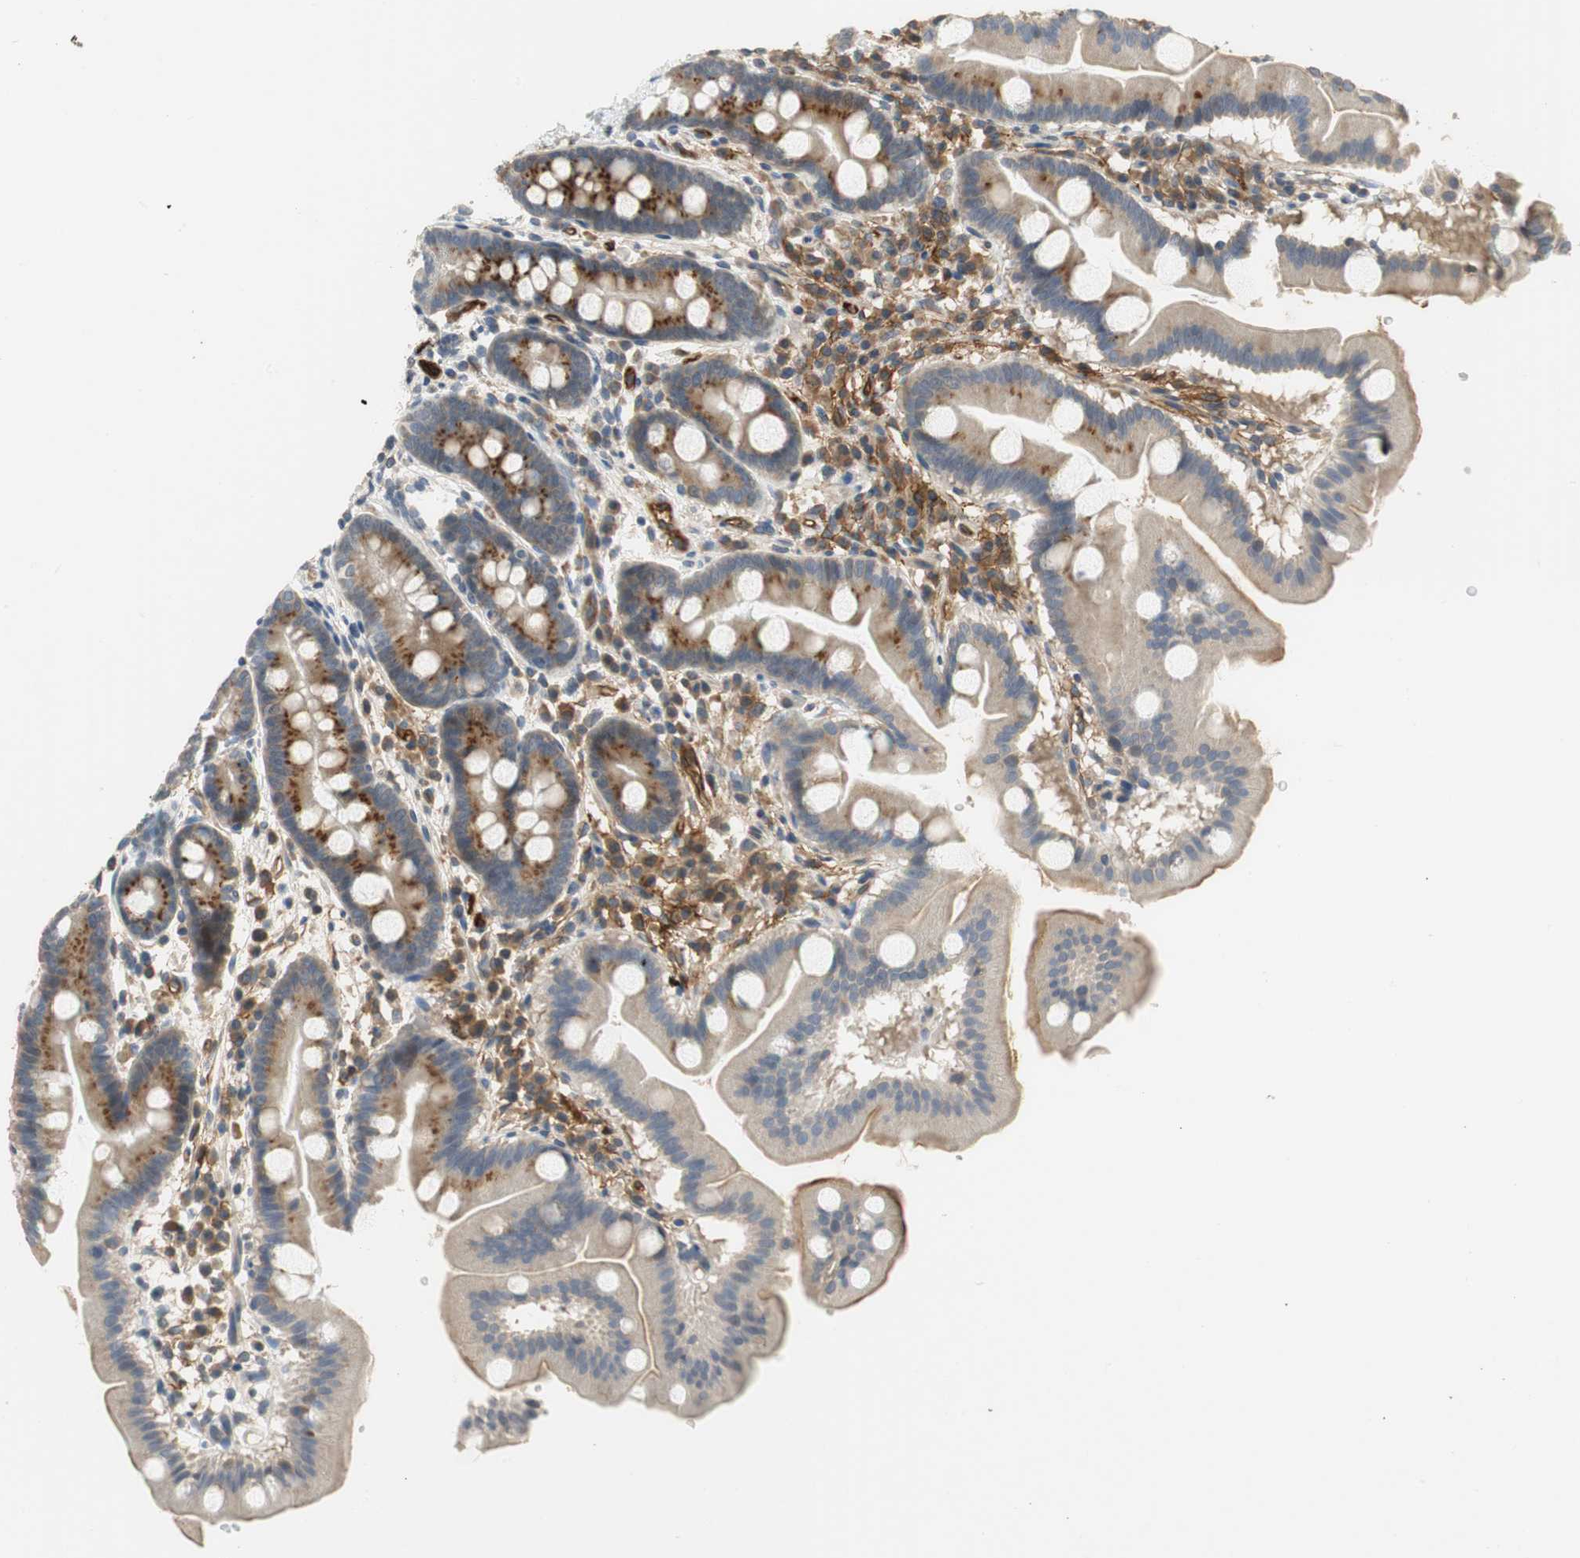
{"staining": {"intensity": "weak", "quantity": ">75%", "location": "cytoplasmic/membranous"}, "tissue": "duodenum", "cell_type": "Glandular cells", "image_type": "normal", "snomed": [{"axis": "morphology", "description": "Normal tissue, NOS"}, {"axis": "topography", "description": "Duodenum"}], "caption": "IHC of normal human duodenum exhibits low levels of weak cytoplasmic/membranous expression in about >75% of glandular cells.", "gene": "ALPL", "patient": {"sex": "male", "age": 50}}